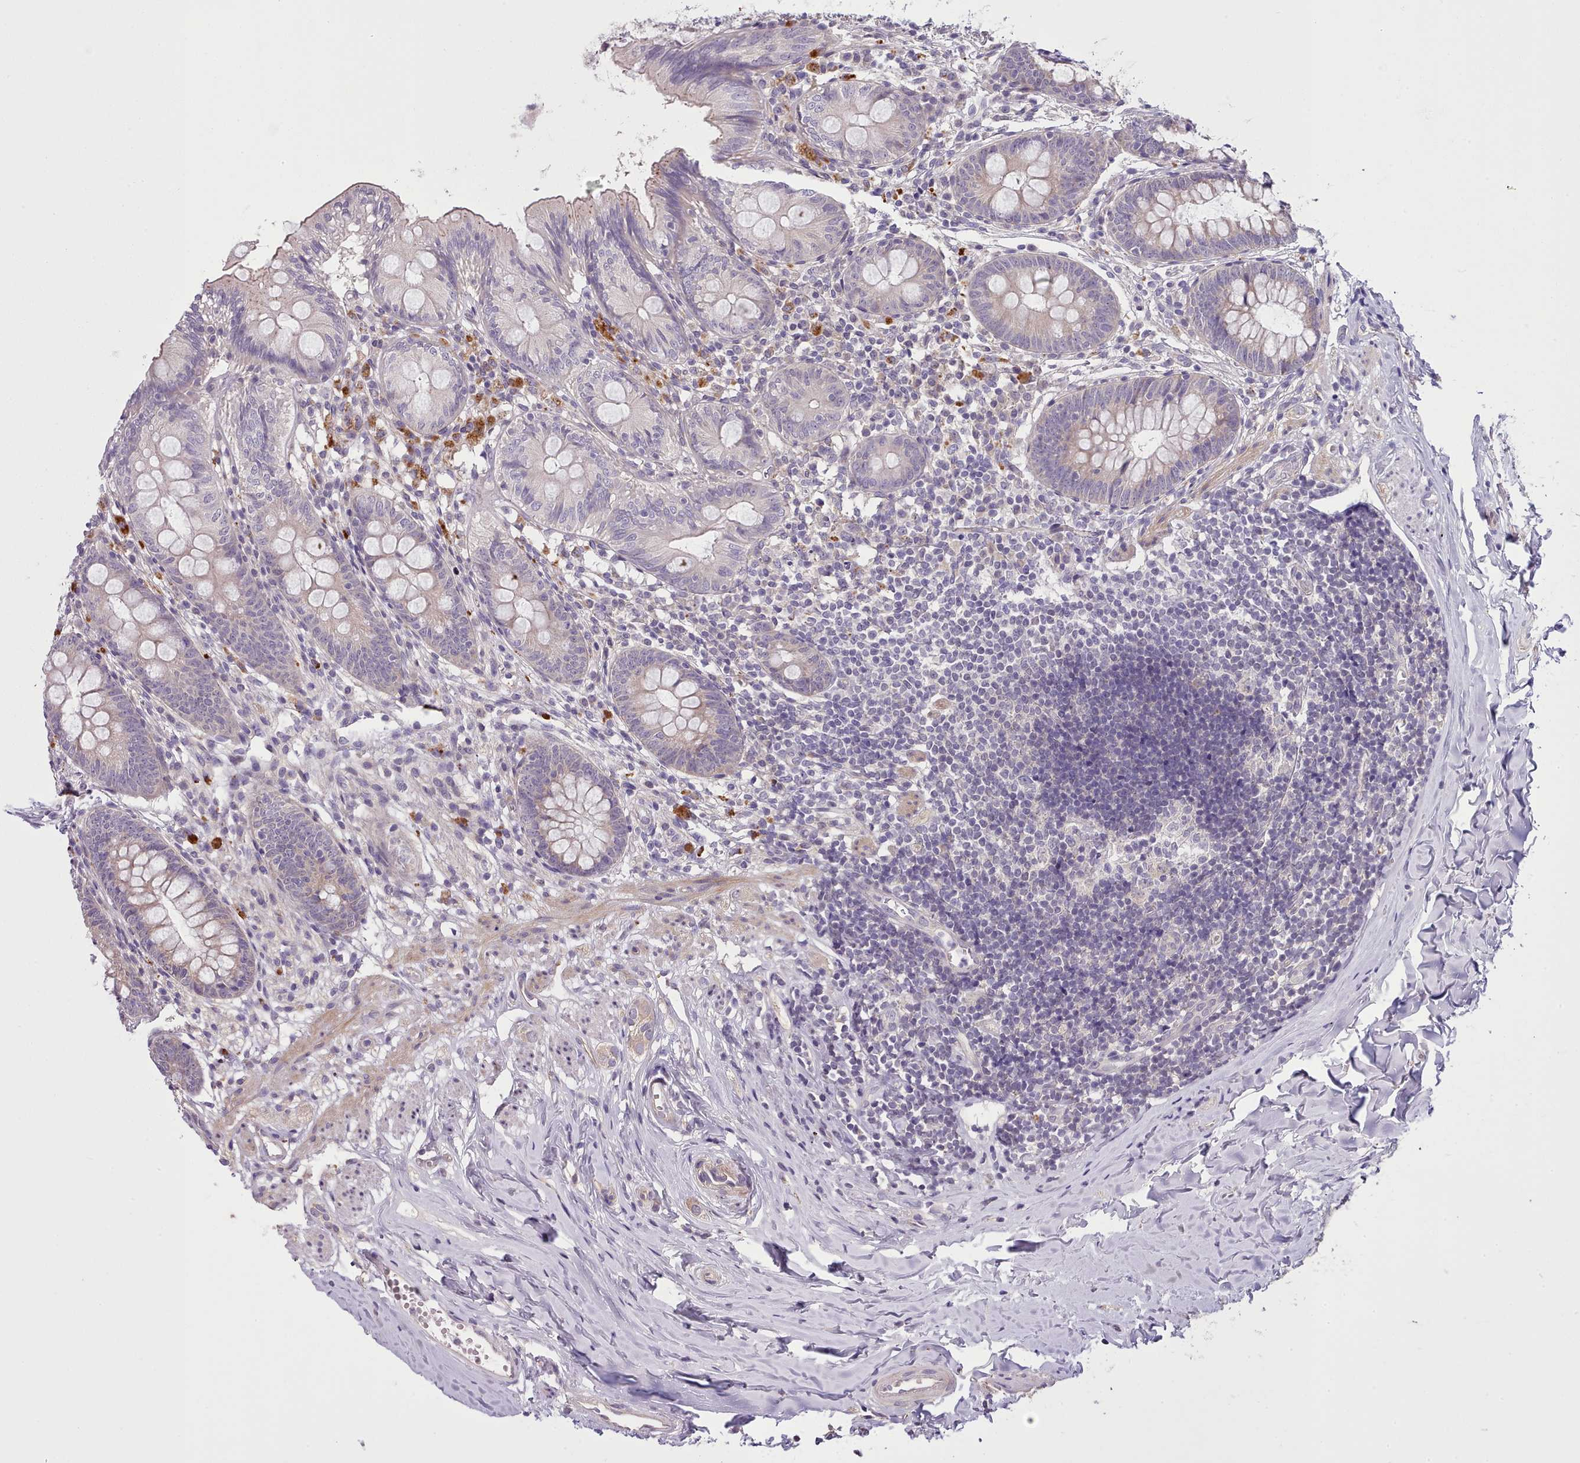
{"staining": {"intensity": "strong", "quantity": "<25%", "location": "cytoplasmic/membranous"}, "tissue": "appendix", "cell_type": "Glandular cells", "image_type": "normal", "snomed": [{"axis": "morphology", "description": "Normal tissue, NOS"}, {"axis": "topography", "description": "Appendix"}], "caption": "Appendix stained with IHC exhibits strong cytoplasmic/membranous staining in approximately <25% of glandular cells. (DAB IHC, brown staining for protein, blue staining for nuclei).", "gene": "SETX", "patient": {"sex": "female", "age": 51}}